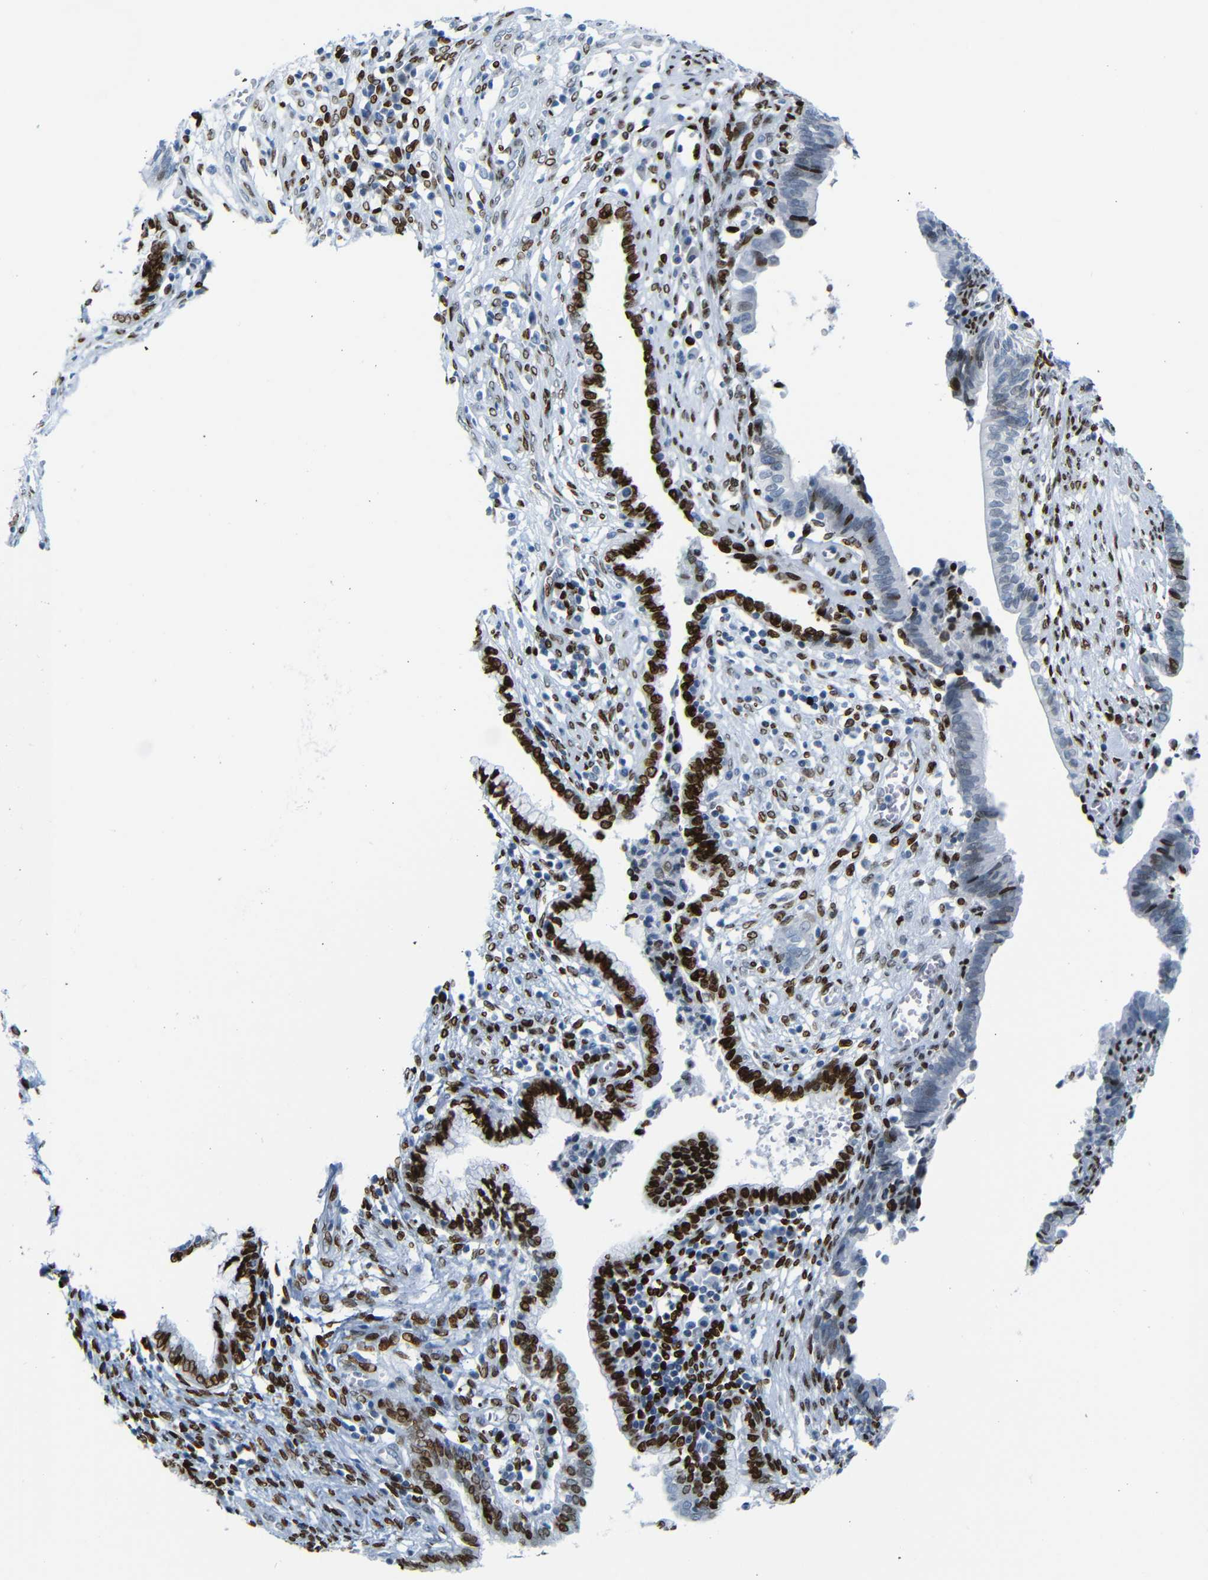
{"staining": {"intensity": "strong", "quantity": ">75%", "location": "nuclear"}, "tissue": "cervical cancer", "cell_type": "Tumor cells", "image_type": "cancer", "snomed": [{"axis": "morphology", "description": "Adenocarcinoma, NOS"}, {"axis": "topography", "description": "Cervix"}], "caption": "Protein expression analysis of human cervical cancer (adenocarcinoma) reveals strong nuclear expression in about >75% of tumor cells. Immunohistochemistry (ihc) stains the protein in brown and the nuclei are stained blue.", "gene": "NPIPB15", "patient": {"sex": "female", "age": 44}}